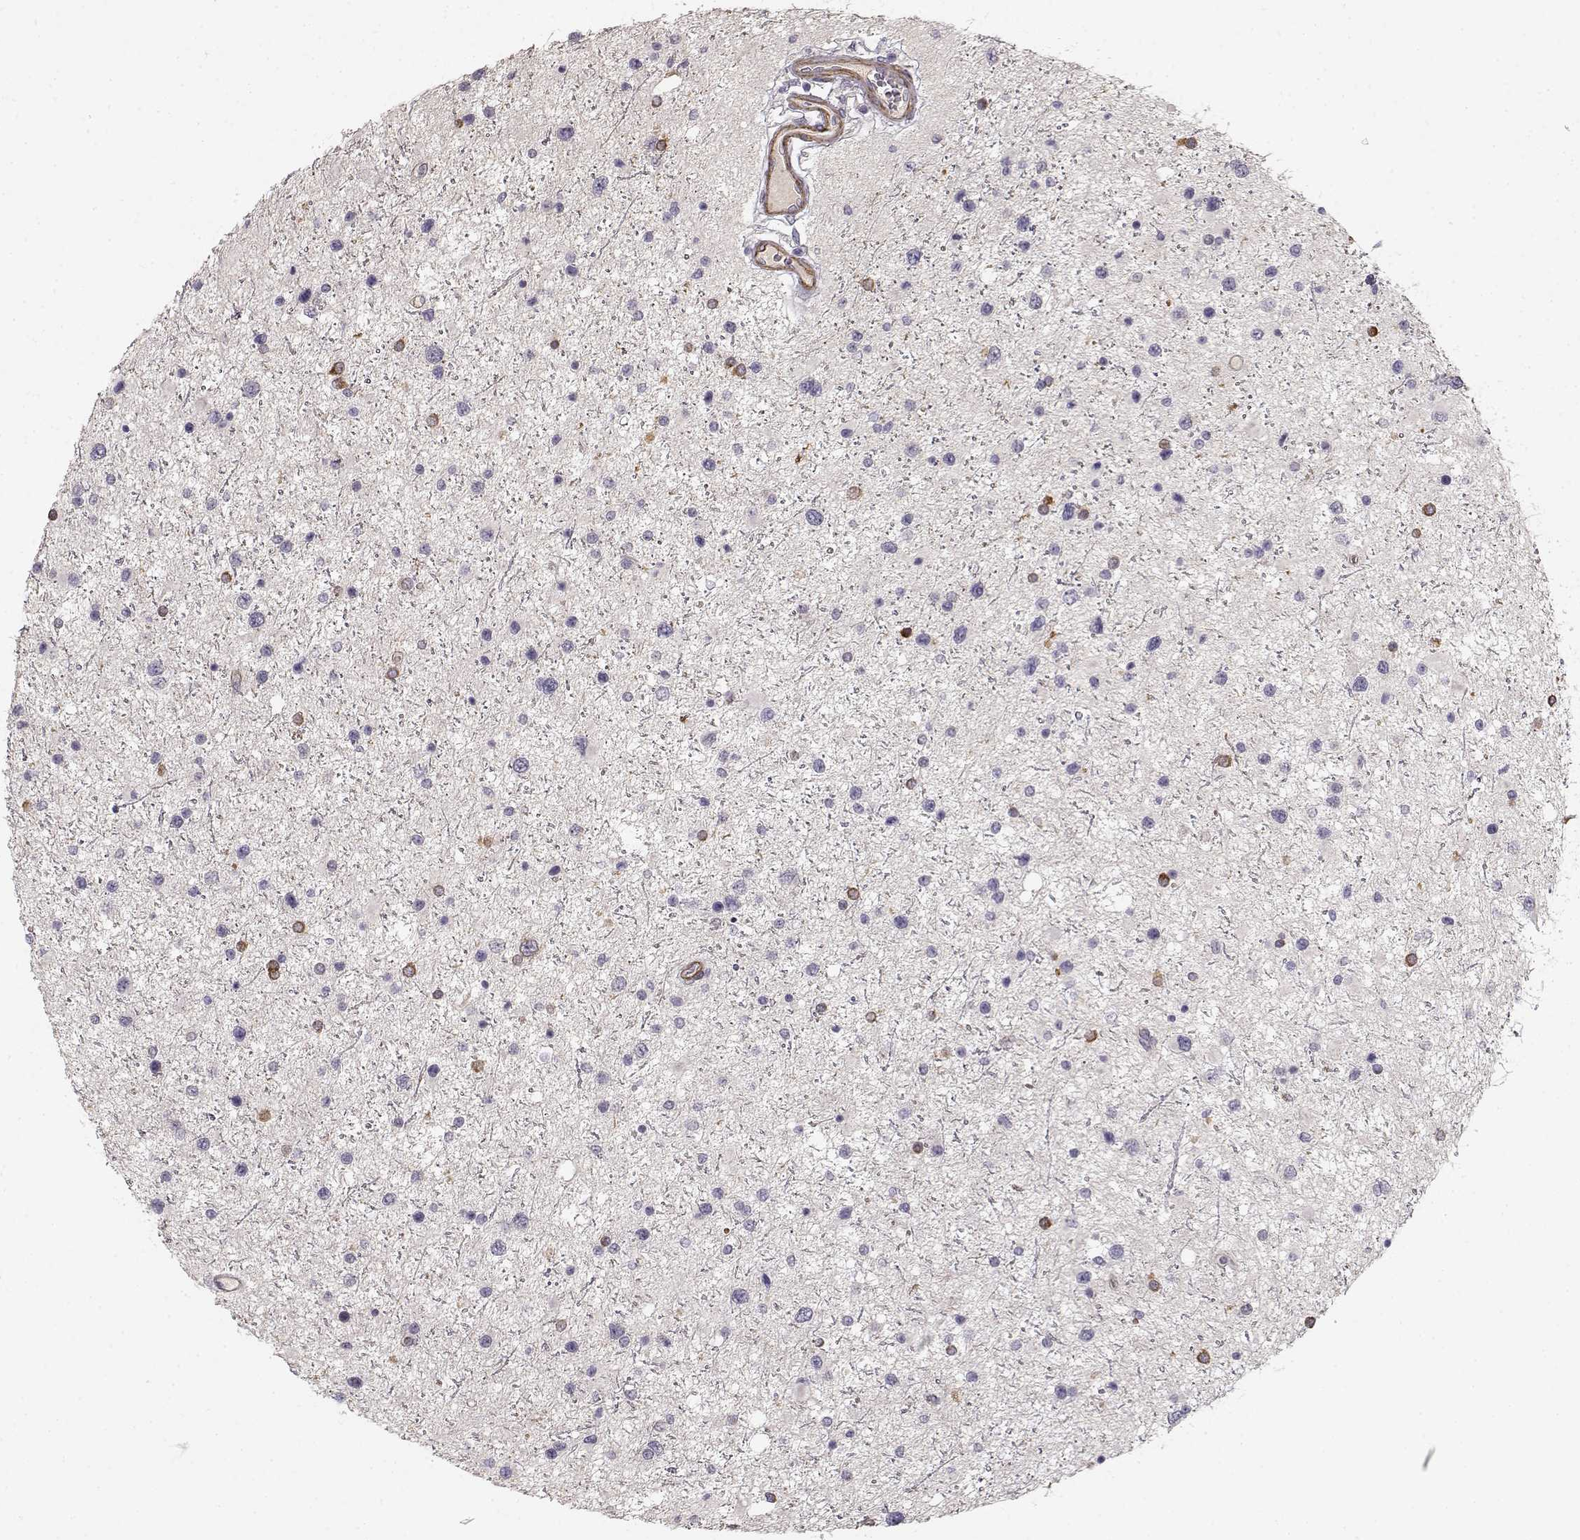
{"staining": {"intensity": "negative", "quantity": "none", "location": "none"}, "tissue": "glioma", "cell_type": "Tumor cells", "image_type": "cancer", "snomed": [{"axis": "morphology", "description": "Glioma, malignant, Low grade"}, {"axis": "topography", "description": "Brain"}], "caption": "Immunohistochemistry histopathology image of low-grade glioma (malignant) stained for a protein (brown), which demonstrates no expression in tumor cells. Brightfield microscopy of IHC stained with DAB (brown) and hematoxylin (blue), captured at high magnification.", "gene": "RGS9BP", "patient": {"sex": "female", "age": 32}}